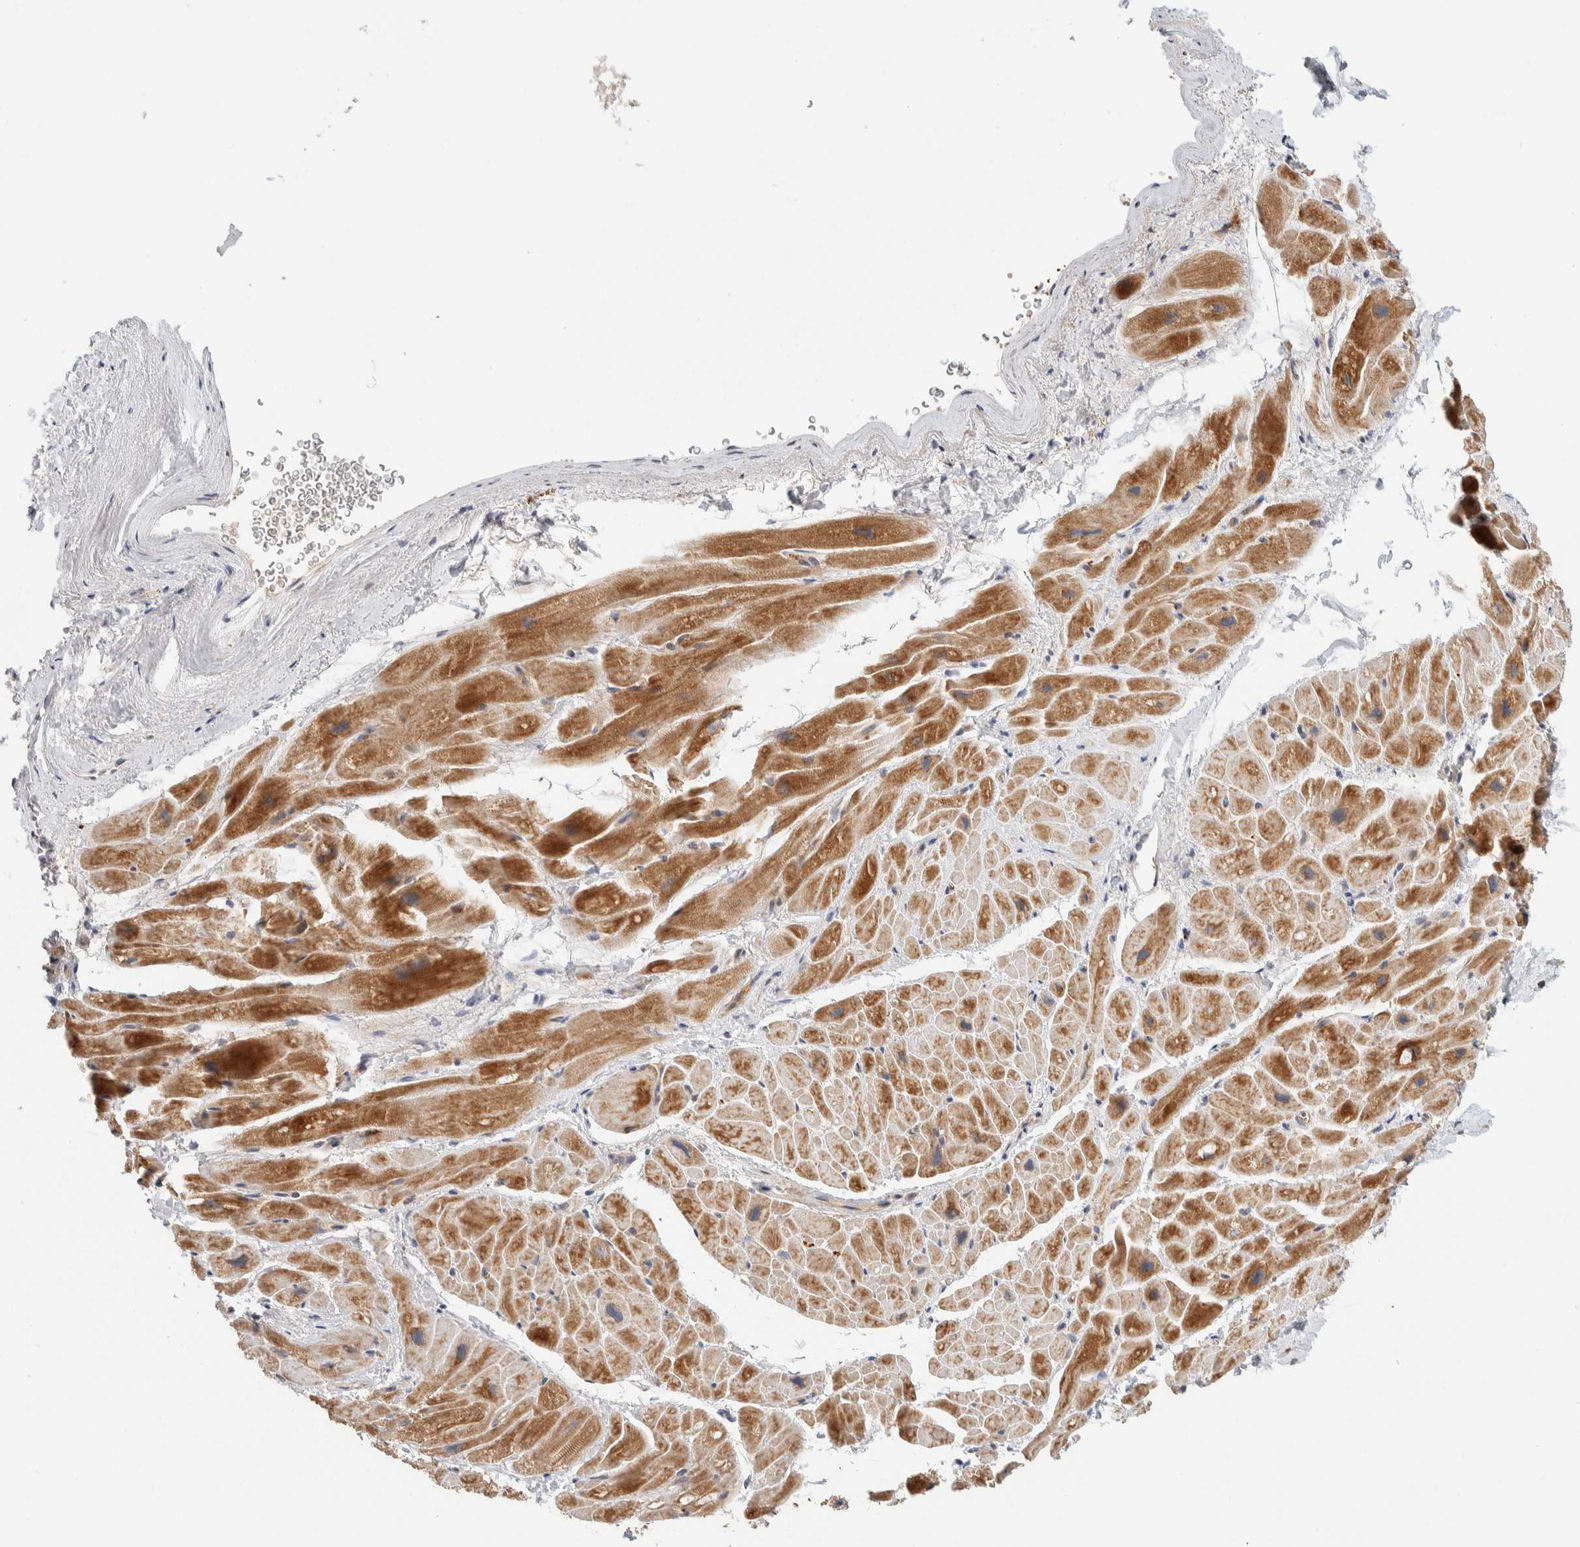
{"staining": {"intensity": "moderate", "quantity": ">75%", "location": "cytoplasmic/membranous"}, "tissue": "heart muscle", "cell_type": "Cardiomyocytes", "image_type": "normal", "snomed": [{"axis": "morphology", "description": "Normal tissue, NOS"}, {"axis": "topography", "description": "Heart"}], "caption": "Immunohistochemical staining of normal human heart muscle displays moderate cytoplasmic/membranous protein positivity in about >75% of cardiomyocytes. (DAB (3,3'-diaminobenzidine) IHC, brown staining for protein, blue staining for nuclei).", "gene": "KIF9", "patient": {"sex": "male", "age": 49}}